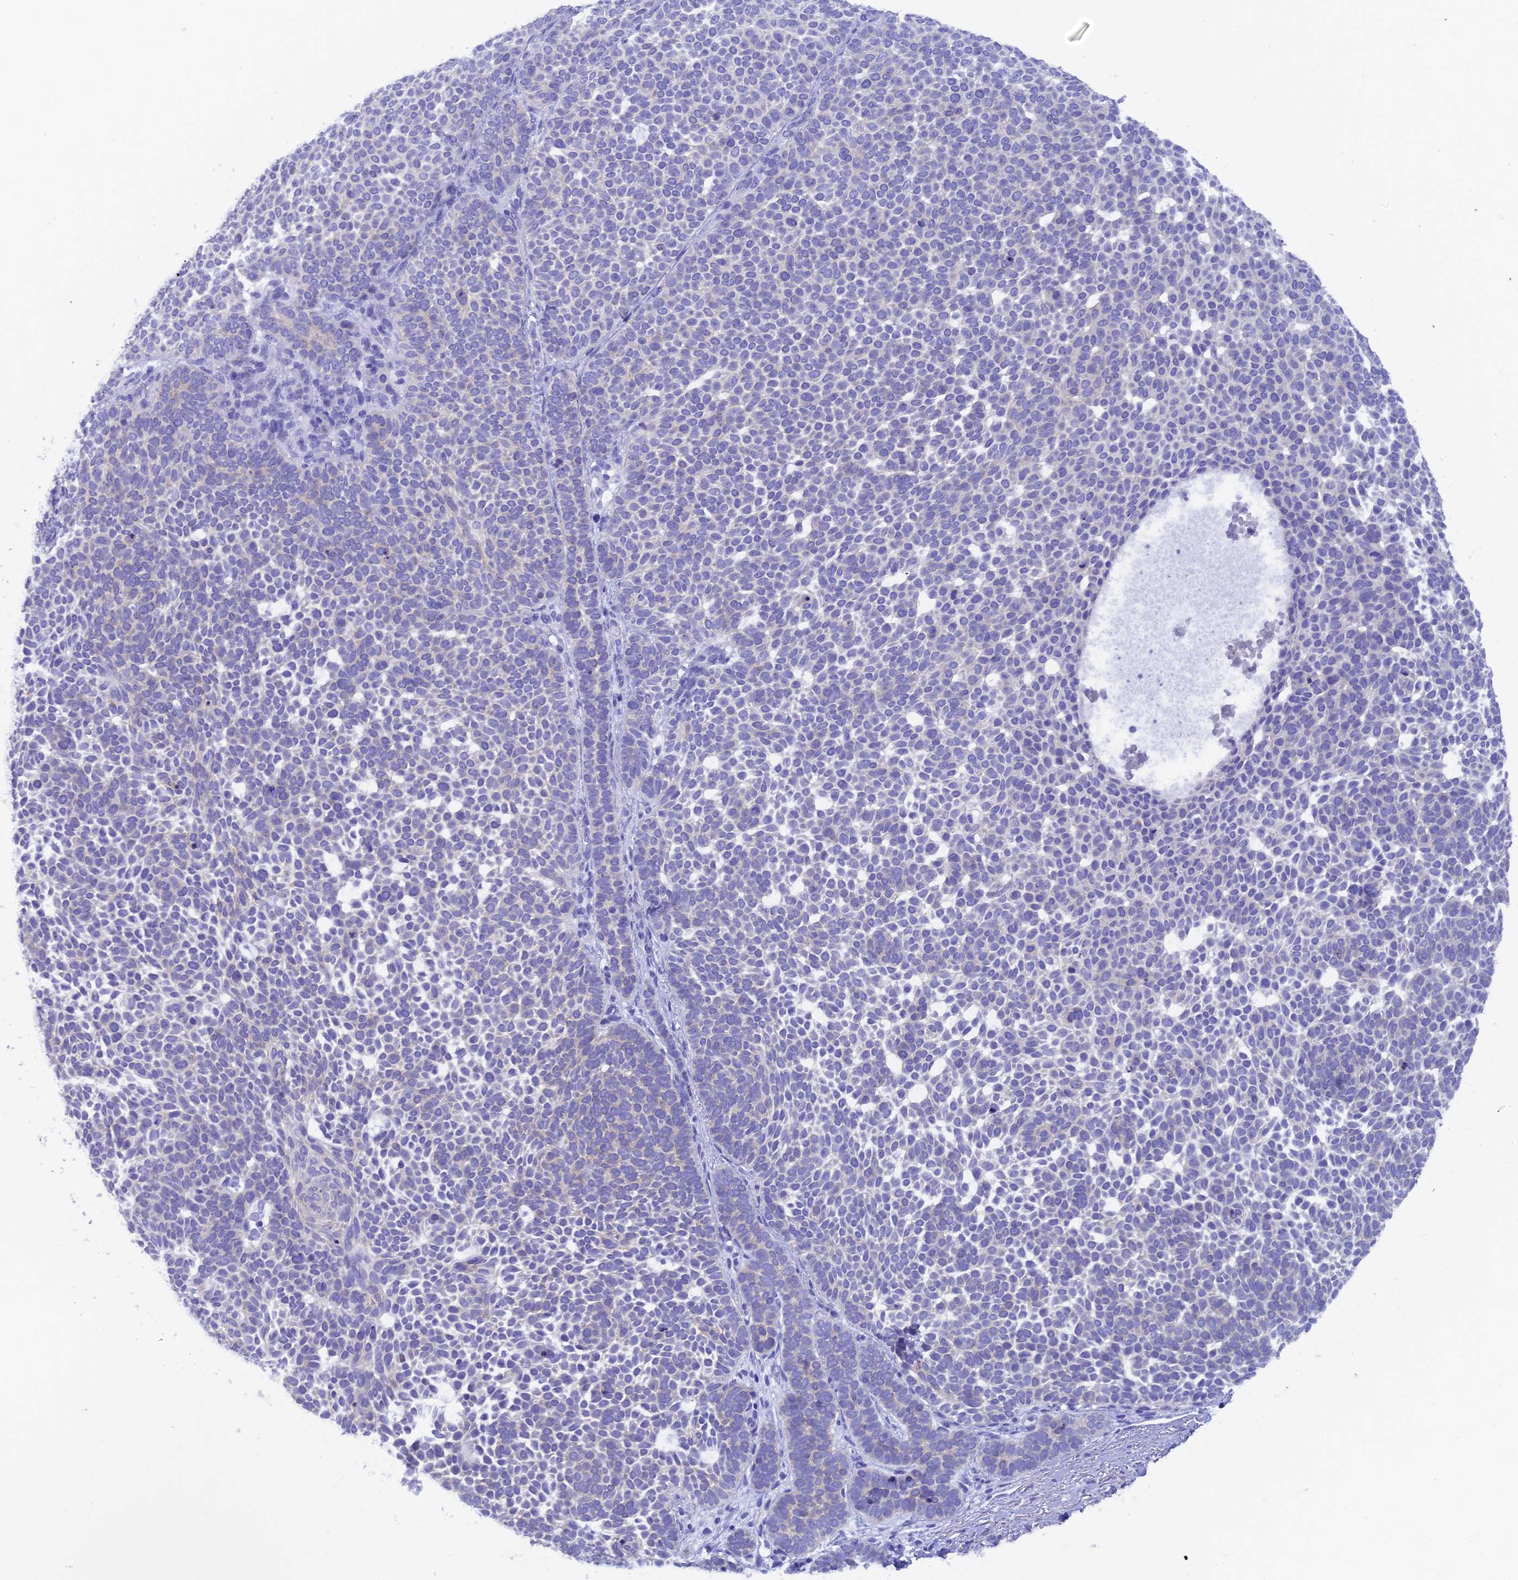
{"staining": {"intensity": "negative", "quantity": "none", "location": "none"}, "tissue": "skin cancer", "cell_type": "Tumor cells", "image_type": "cancer", "snomed": [{"axis": "morphology", "description": "Basal cell carcinoma"}, {"axis": "topography", "description": "Skin"}], "caption": "IHC of human skin cancer (basal cell carcinoma) displays no staining in tumor cells. (Brightfield microscopy of DAB (3,3'-diaminobenzidine) IHC at high magnification).", "gene": "REG1A", "patient": {"sex": "female", "age": 77}}